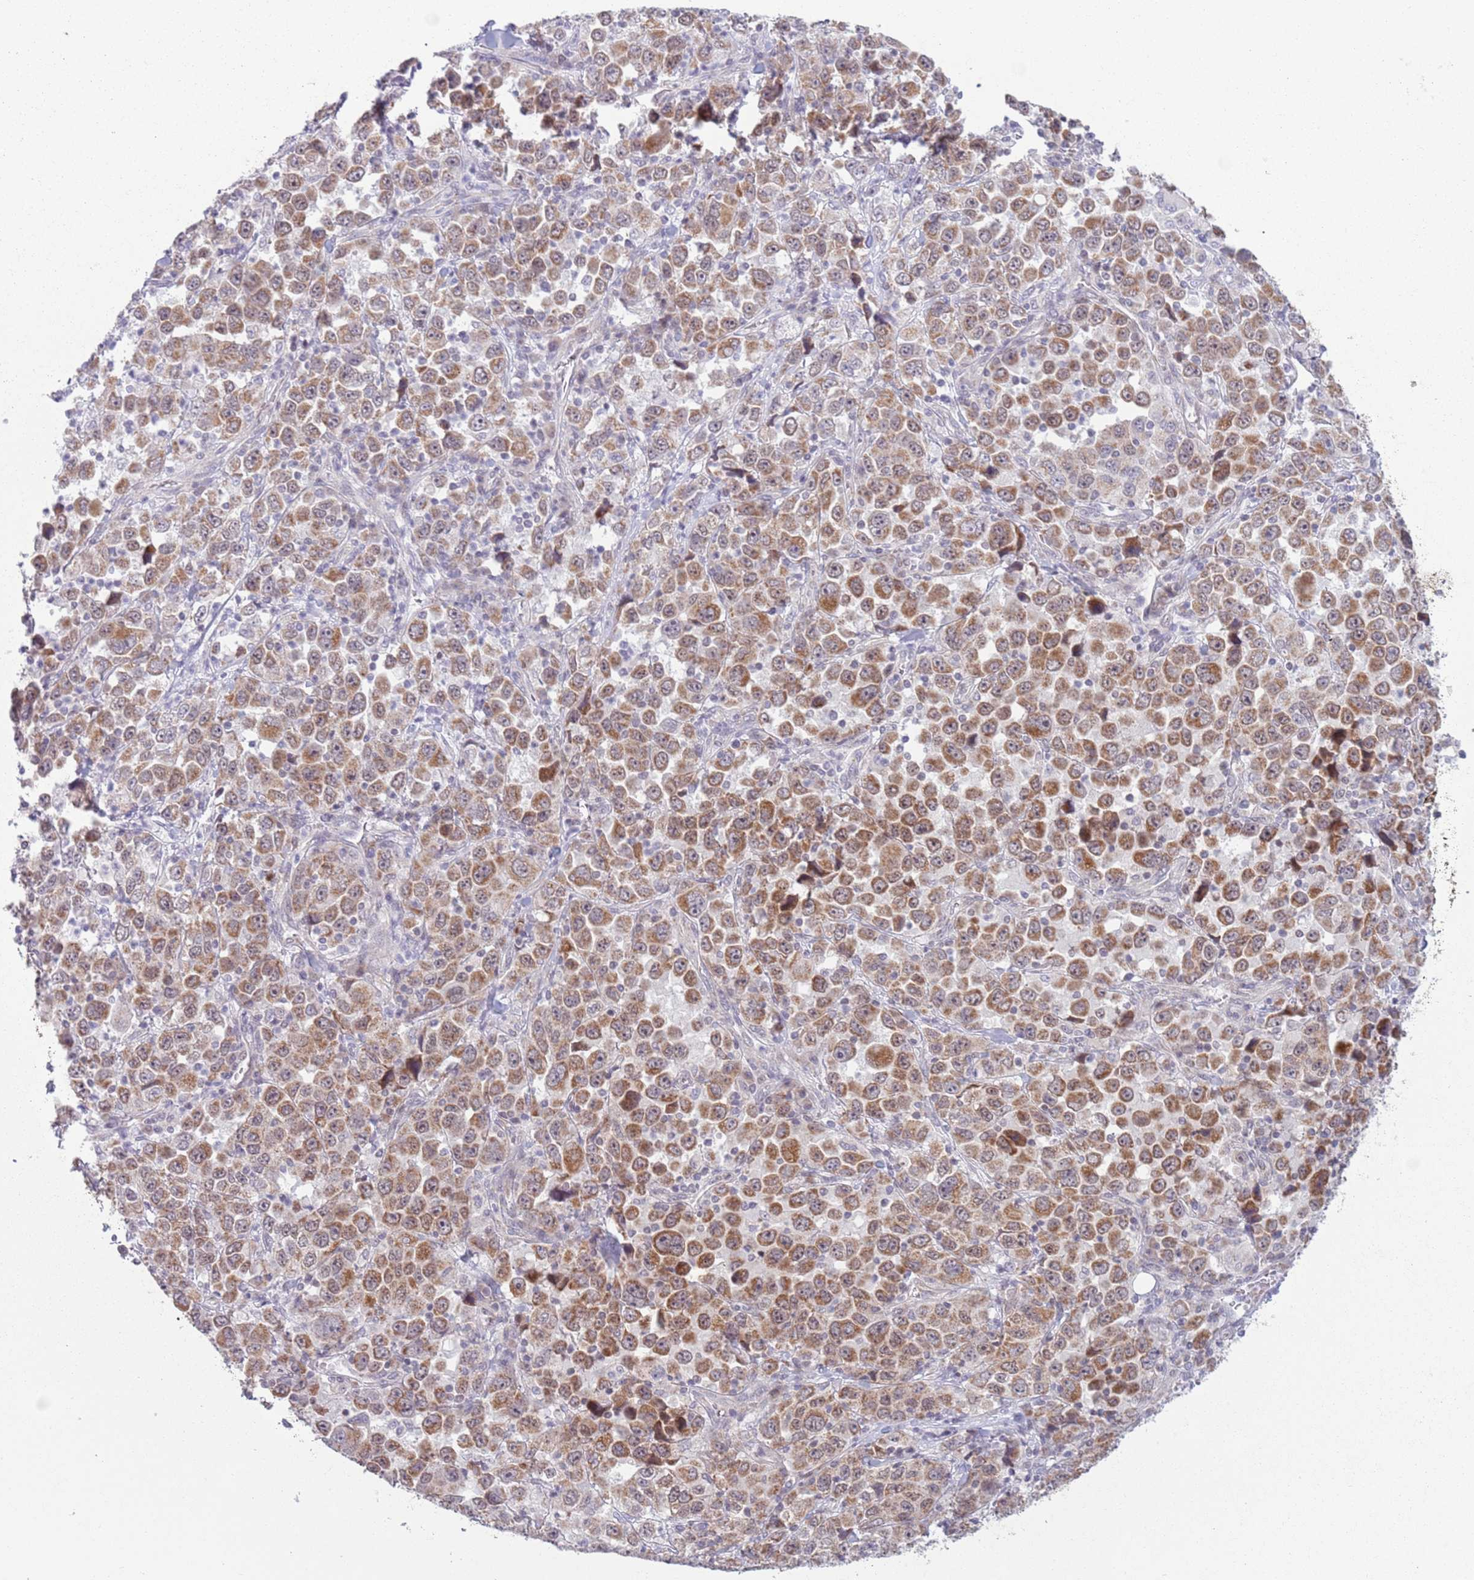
{"staining": {"intensity": "moderate", "quantity": ">75%", "location": "cytoplasmic/membranous"}, "tissue": "stomach cancer", "cell_type": "Tumor cells", "image_type": "cancer", "snomed": [{"axis": "morphology", "description": "Normal tissue, NOS"}, {"axis": "morphology", "description": "Adenocarcinoma, NOS"}, {"axis": "topography", "description": "Stomach, upper"}, {"axis": "topography", "description": "Stomach"}], "caption": "Protein staining by immunohistochemistry reveals moderate cytoplasmic/membranous expression in approximately >75% of tumor cells in stomach cancer (adenocarcinoma). (brown staining indicates protein expression, while blue staining denotes nuclei).", "gene": "MRPL34", "patient": {"sex": "male", "age": 59}}